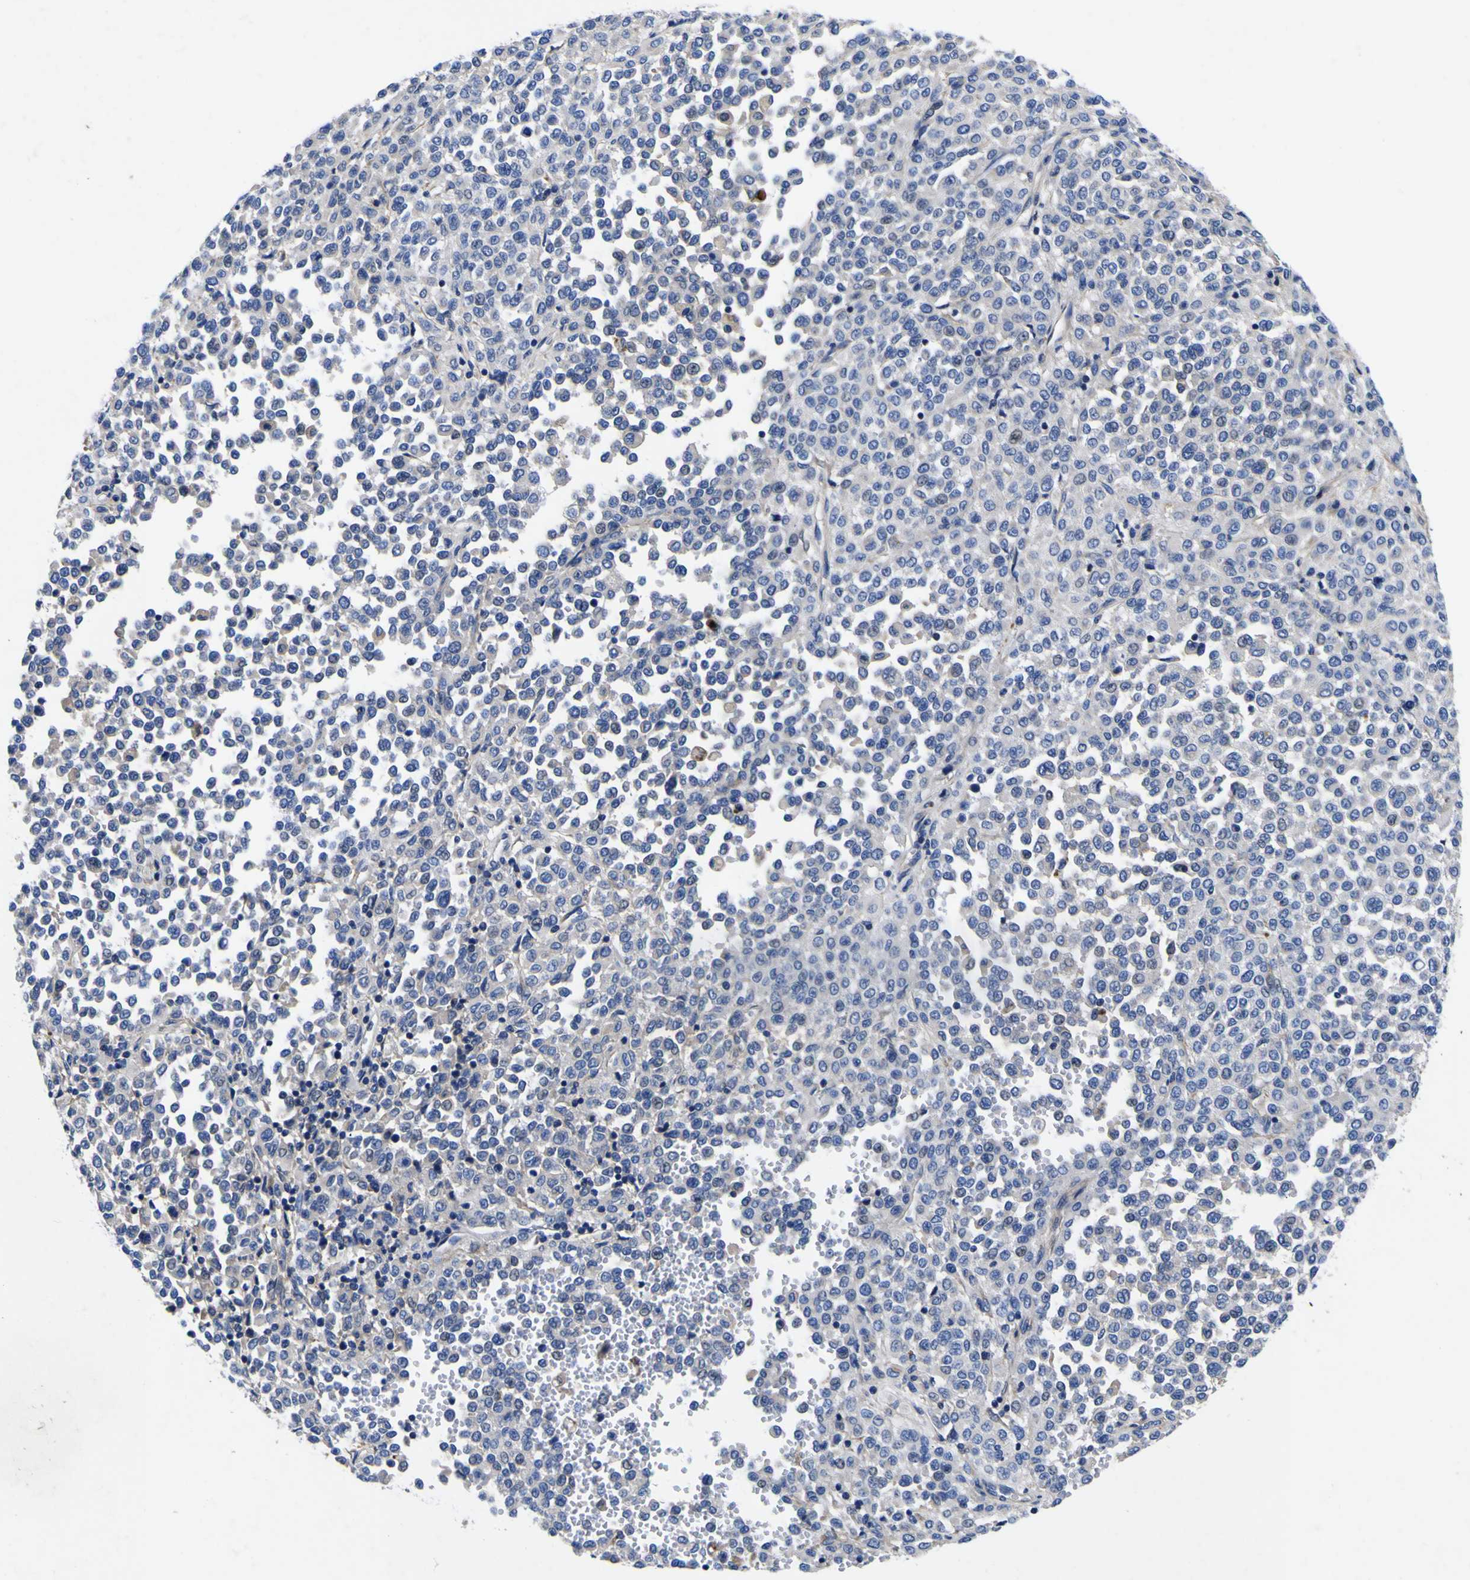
{"staining": {"intensity": "negative", "quantity": "none", "location": "none"}, "tissue": "melanoma", "cell_type": "Tumor cells", "image_type": "cancer", "snomed": [{"axis": "morphology", "description": "Malignant melanoma, Metastatic site"}, {"axis": "topography", "description": "Pancreas"}], "caption": "High magnification brightfield microscopy of melanoma stained with DAB (brown) and counterstained with hematoxylin (blue): tumor cells show no significant expression.", "gene": "VASN", "patient": {"sex": "female", "age": 30}}